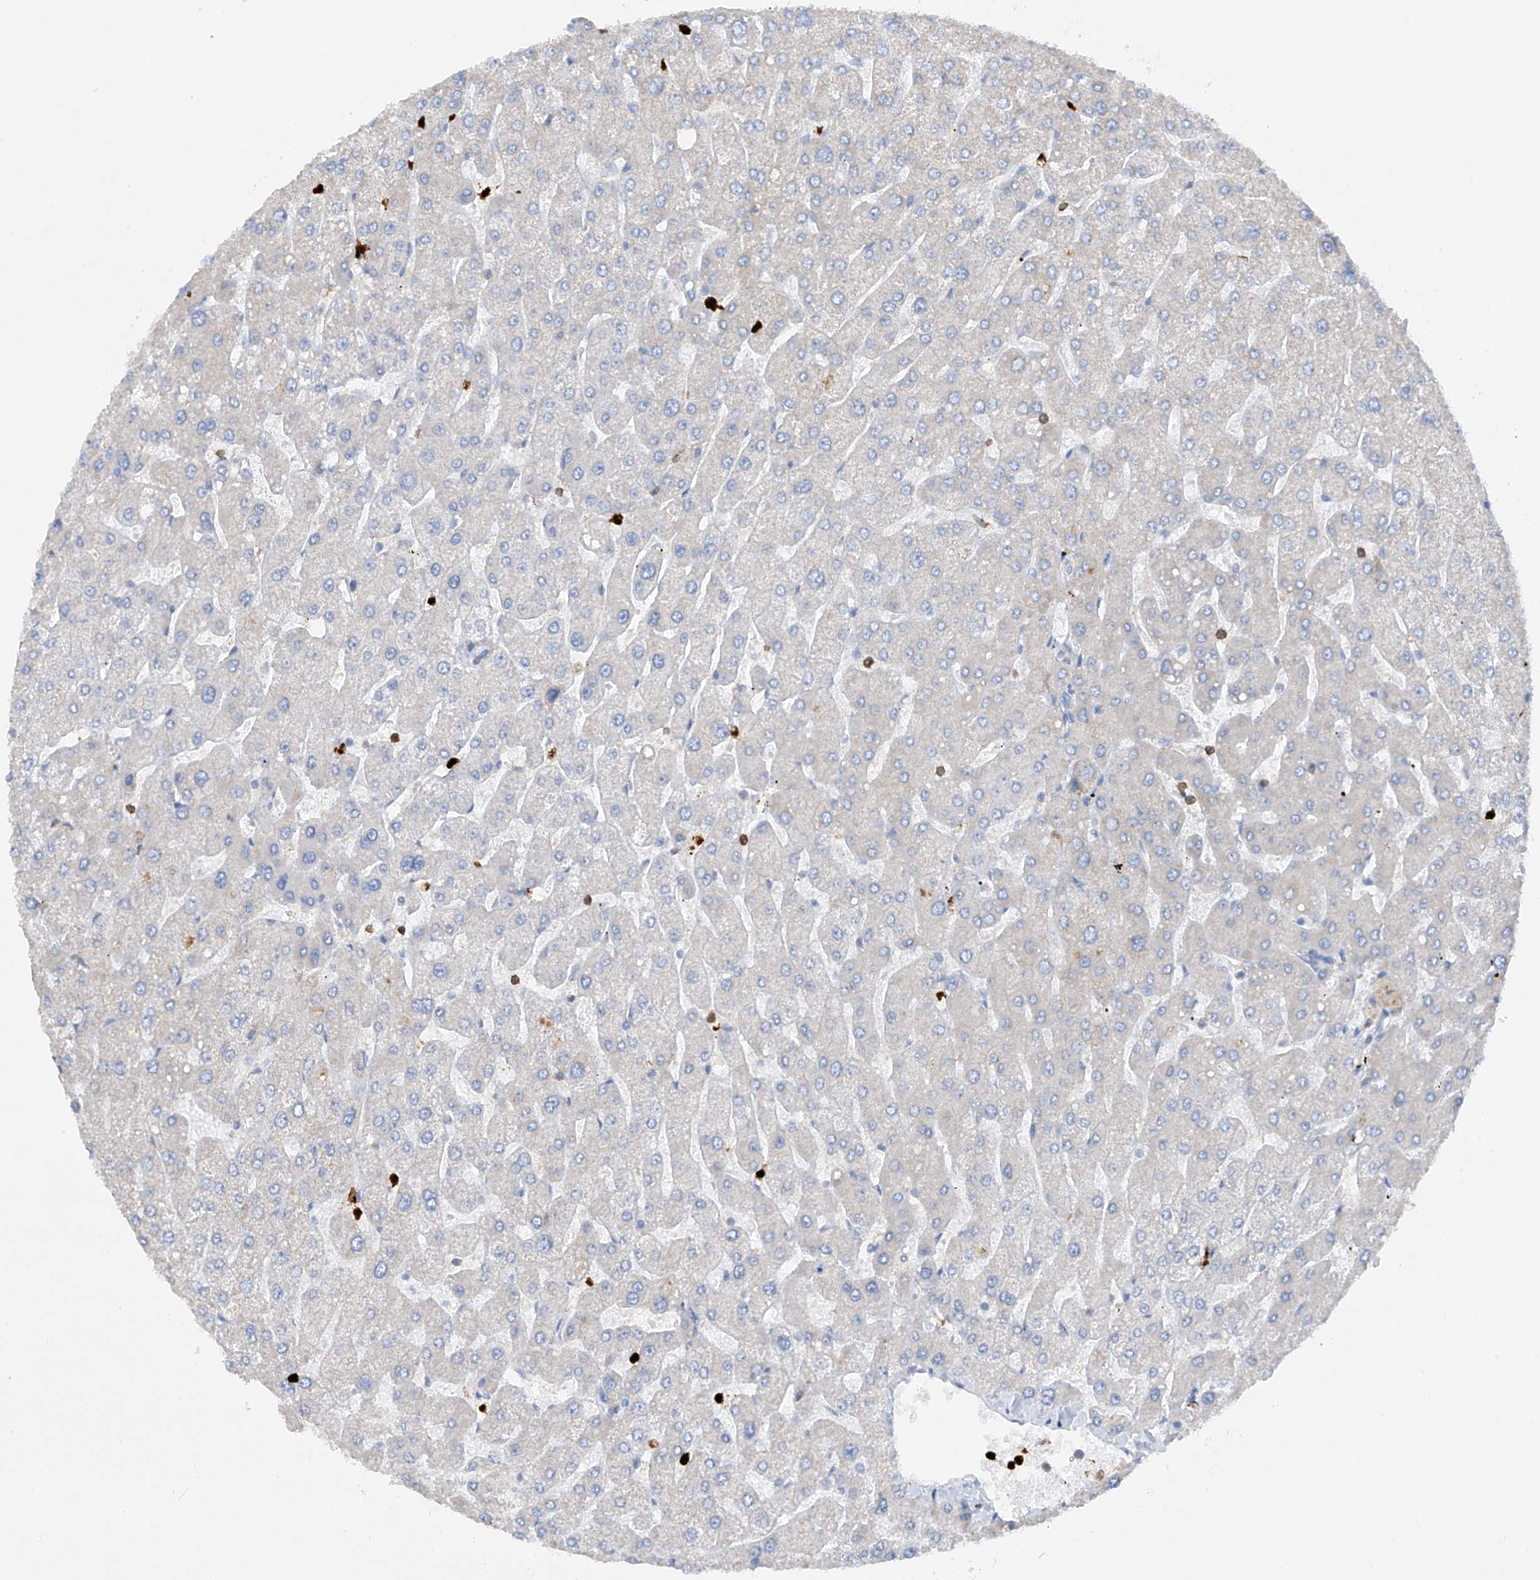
{"staining": {"intensity": "negative", "quantity": "none", "location": "none"}, "tissue": "liver", "cell_type": "Cholangiocytes", "image_type": "normal", "snomed": [{"axis": "morphology", "description": "Normal tissue, NOS"}, {"axis": "topography", "description": "Liver"}], "caption": "Photomicrograph shows no protein expression in cholangiocytes of benign liver. The staining is performed using DAB brown chromogen with nuclei counter-stained in using hematoxylin.", "gene": "PHACTR2", "patient": {"sex": "male", "age": 55}}